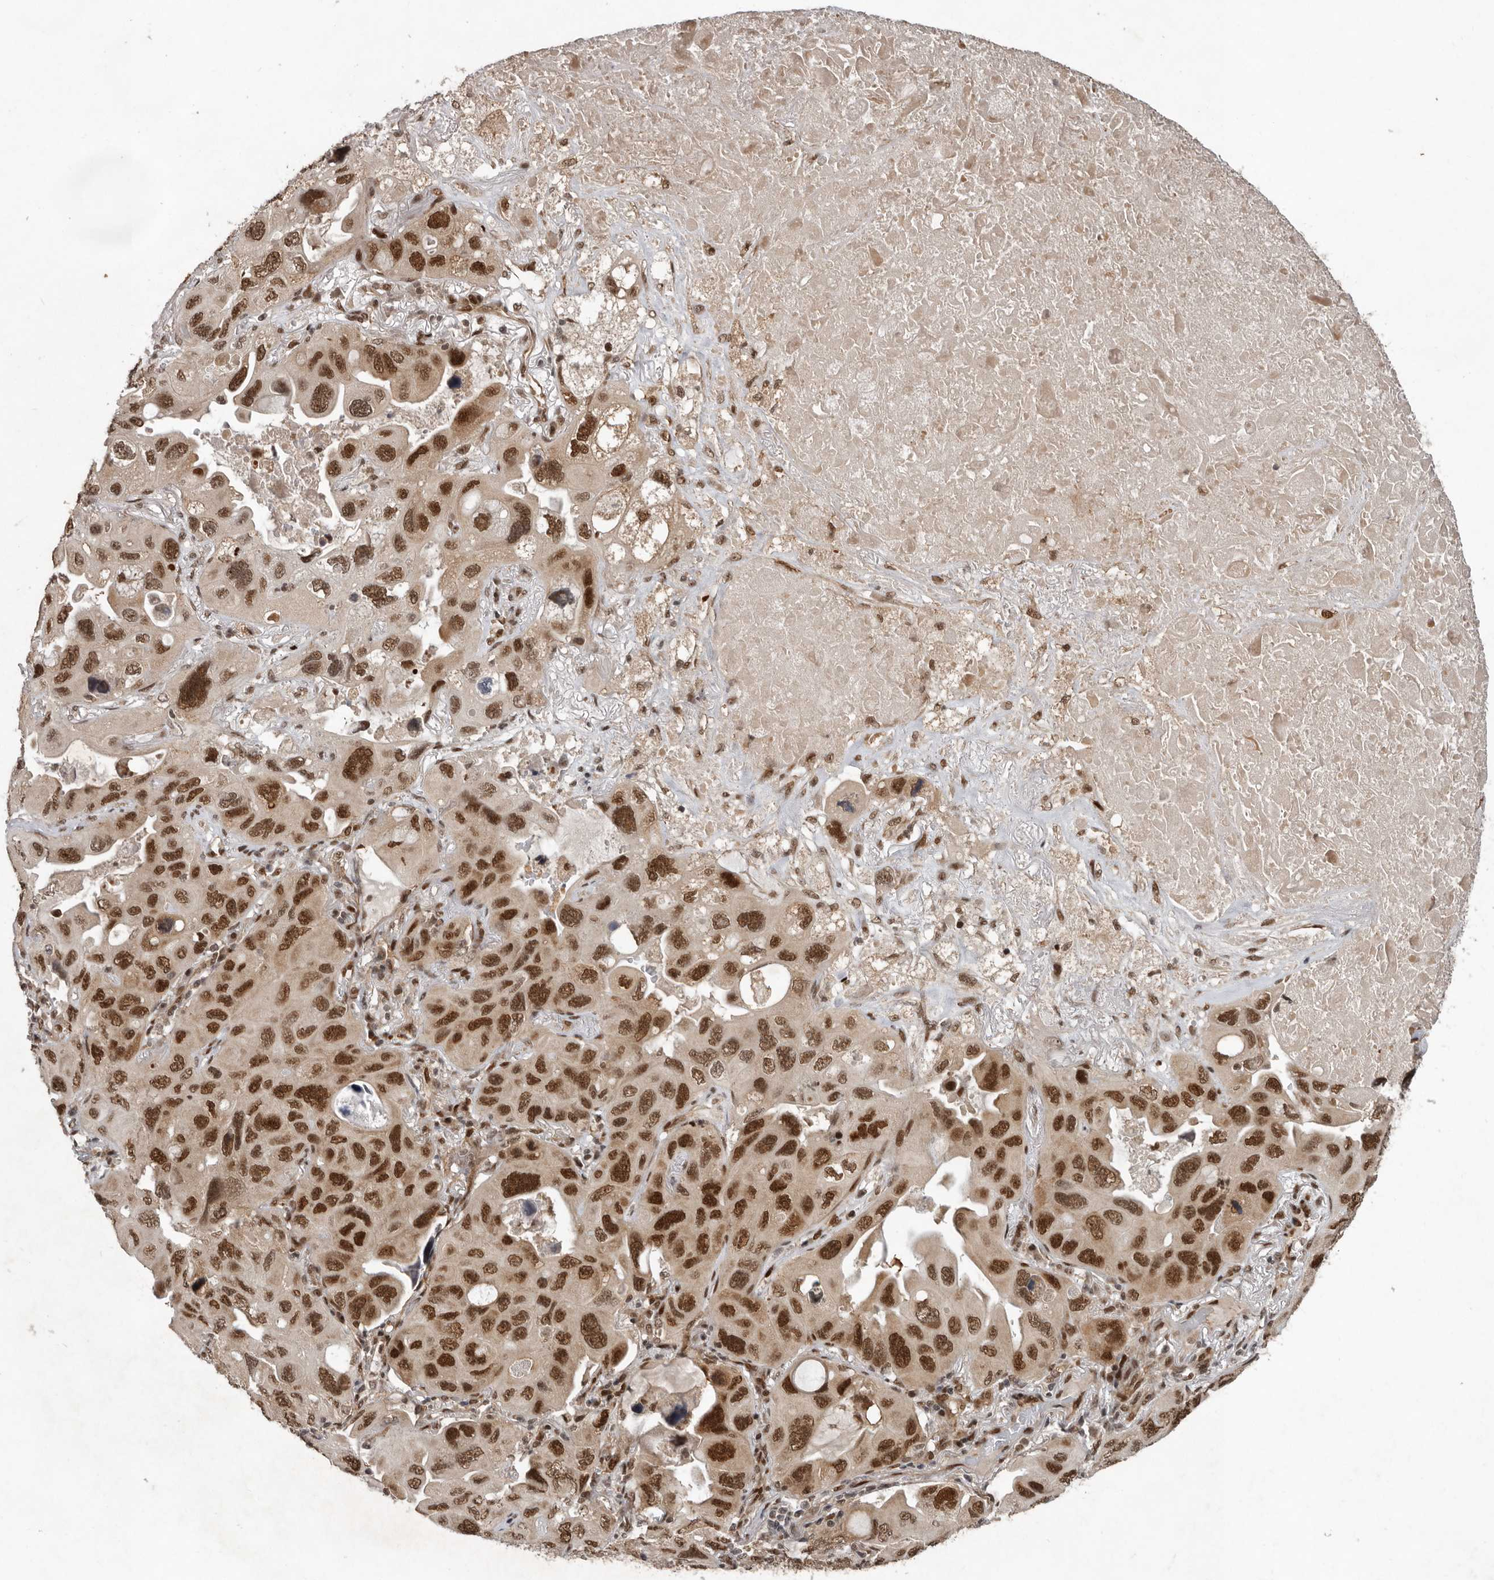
{"staining": {"intensity": "moderate", "quantity": ">75%", "location": "nuclear"}, "tissue": "lung cancer", "cell_type": "Tumor cells", "image_type": "cancer", "snomed": [{"axis": "morphology", "description": "Squamous cell carcinoma, NOS"}, {"axis": "topography", "description": "Lung"}], "caption": "Lung cancer (squamous cell carcinoma) stained with DAB immunohistochemistry (IHC) reveals medium levels of moderate nuclear positivity in approximately >75% of tumor cells. The staining is performed using DAB brown chromogen to label protein expression. The nuclei are counter-stained blue using hematoxylin.", "gene": "CDC27", "patient": {"sex": "female", "age": 73}}